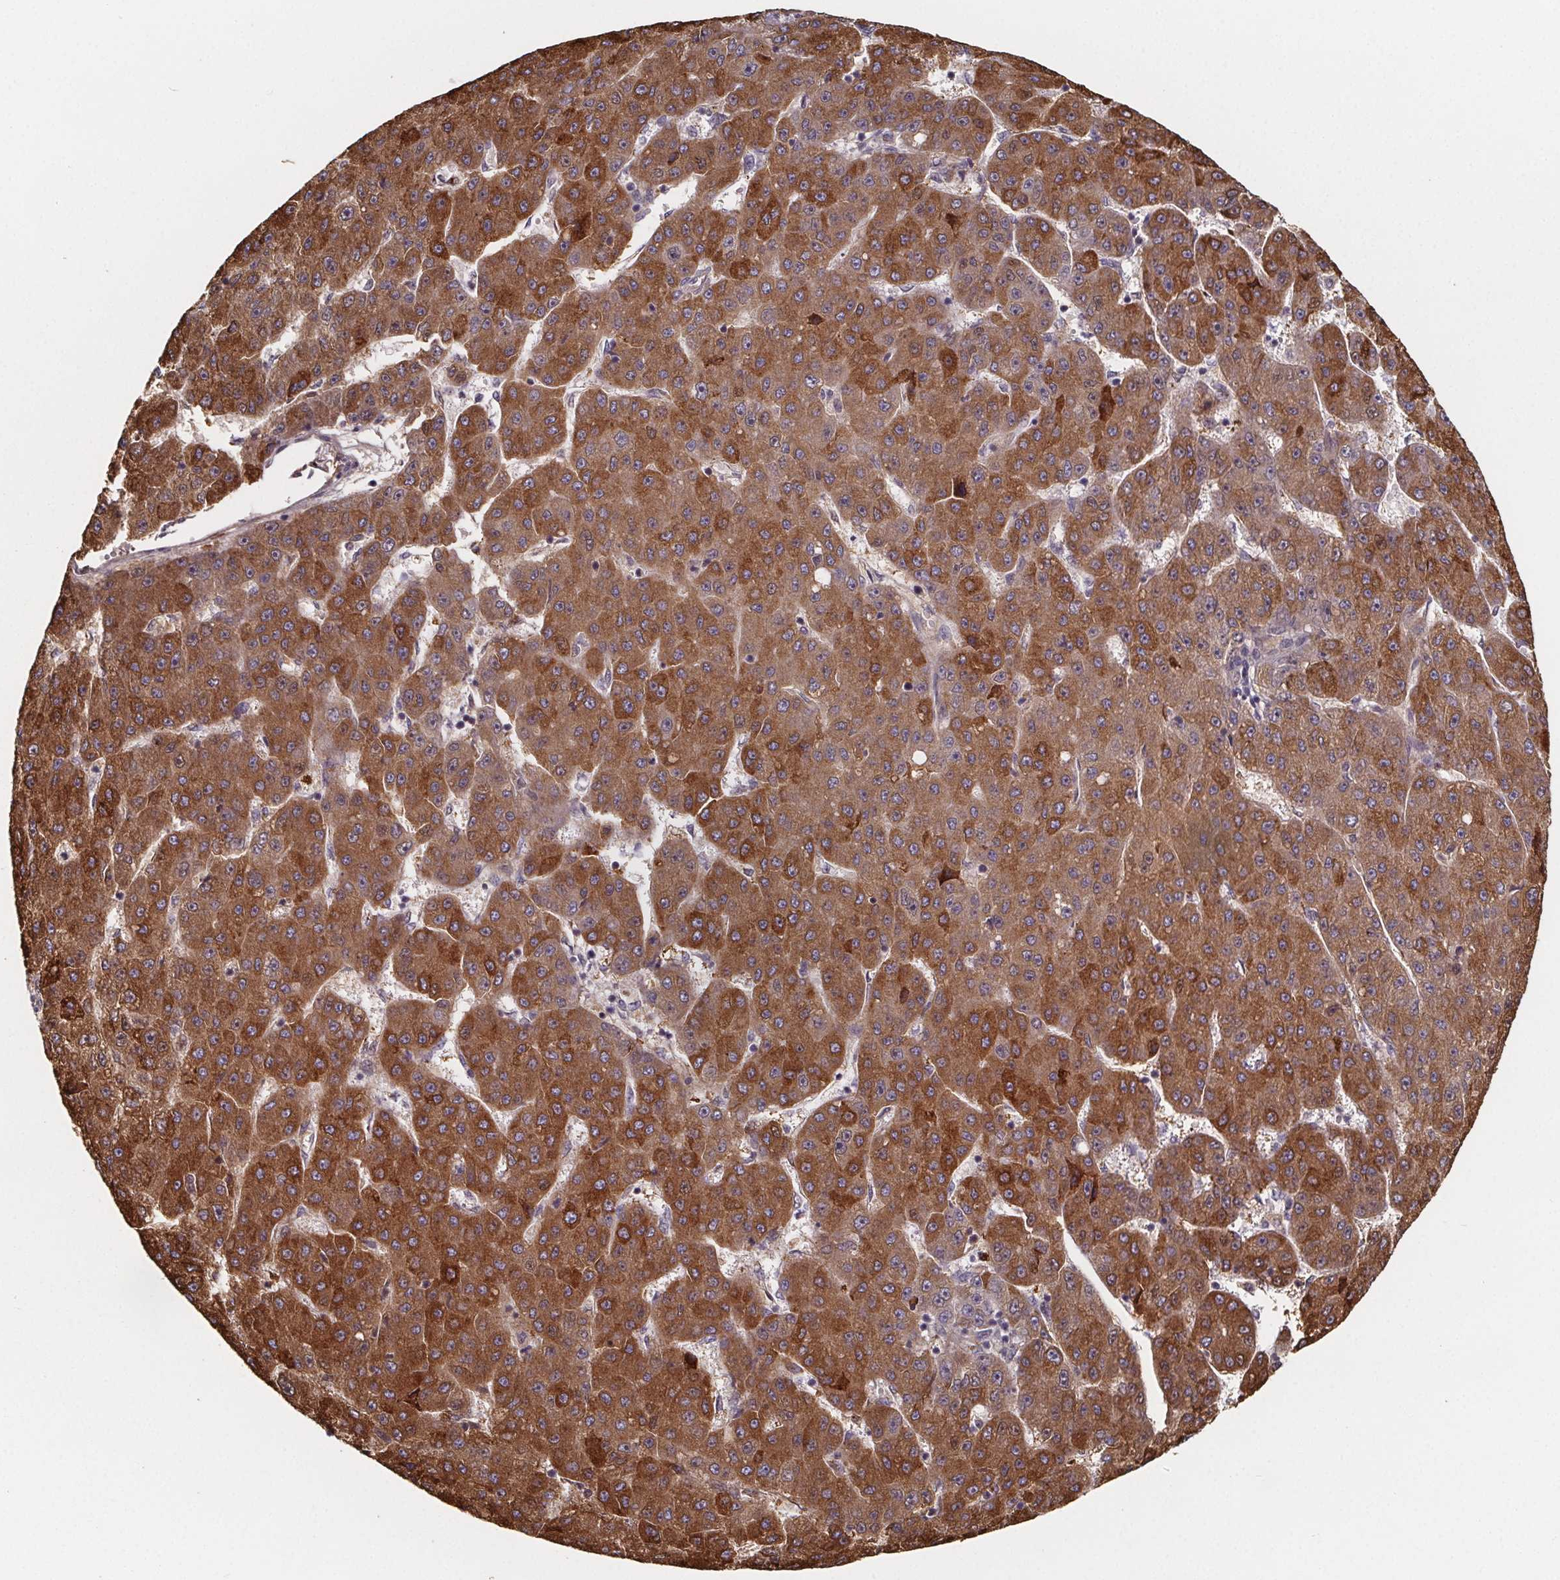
{"staining": {"intensity": "moderate", "quantity": ">75%", "location": "cytoplasmic/membranous"}, "tissue": "liver cancer", "cell_type": "Tumor cells", "image_type": "cancer", "snomed": [{"axis": "morphology", "description": "Carcinoma, Hepatocellular, NOS"}, {"axis": "topography", "description": "Liver"}], "caption": "A brown stain shows moderate cytoplasmic/membranous staining of a protein in liver cancer (hepatocellular carcinoma) tumor cells. (brown staining indicates protein expression, while blue staining denotes nuclei).", "gene": "NDST1", "patient": {"sex": "male", "age": 67}}